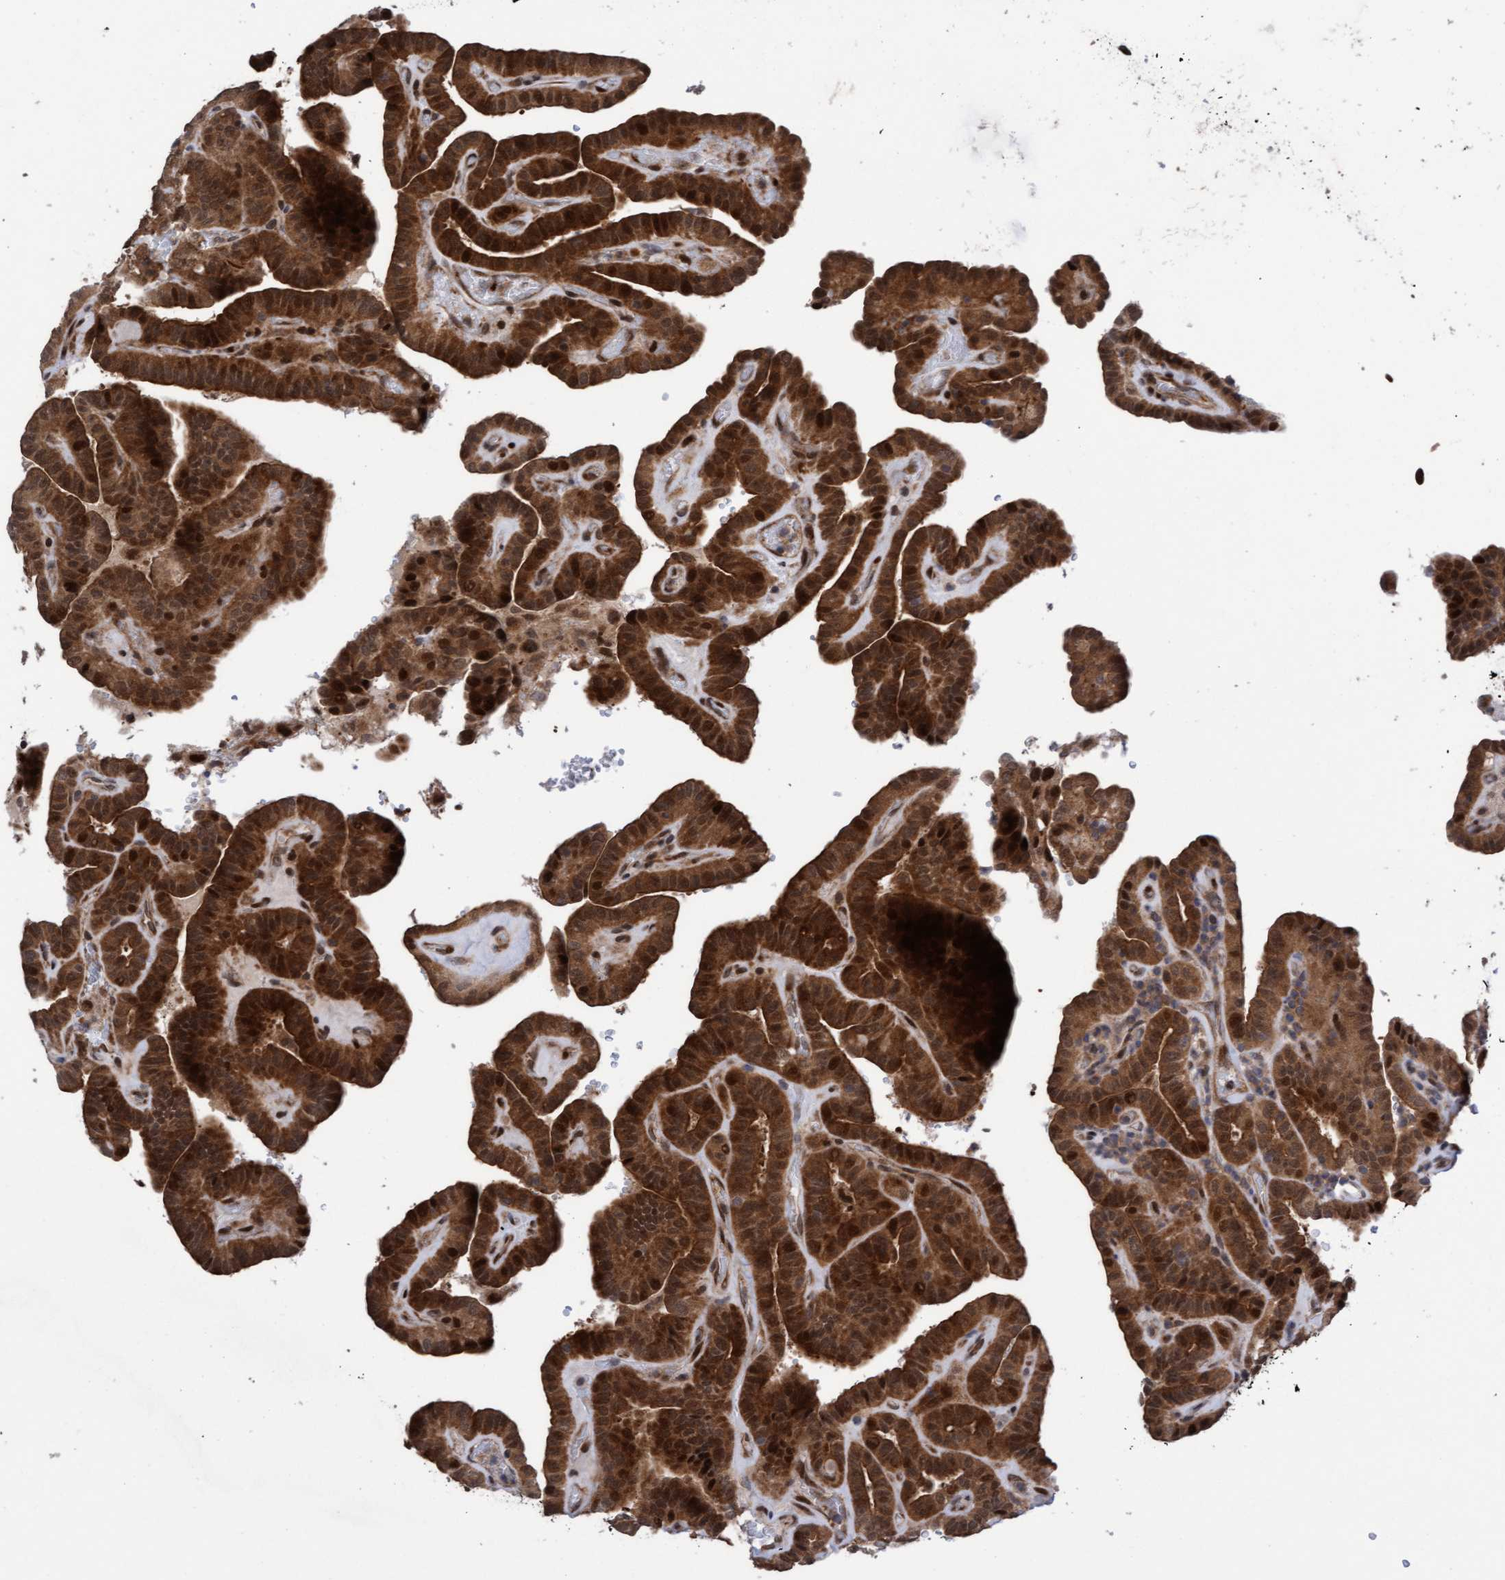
{"staining": {"intensity": "strong", "quantity": ">75%", "location": "cytoplasmic/membranous,nuclear"}, "tissue": "thyroid cancer", "cell_type": "Tumor cells", "image_type": "cancer", "snomed": [{"axis": "morphology", "description": "Papillary adenocarcinoma, NOS"}, {"axis": "topography", "description": "Thyroid gland"}], "caption": "Human thyroid cancer (papillary adenocarcinoma) stained with a protein marker displays strong staining in tumor cells.", "gene": "ITFG1", "patient": {"sex": "male", "age": 77}}